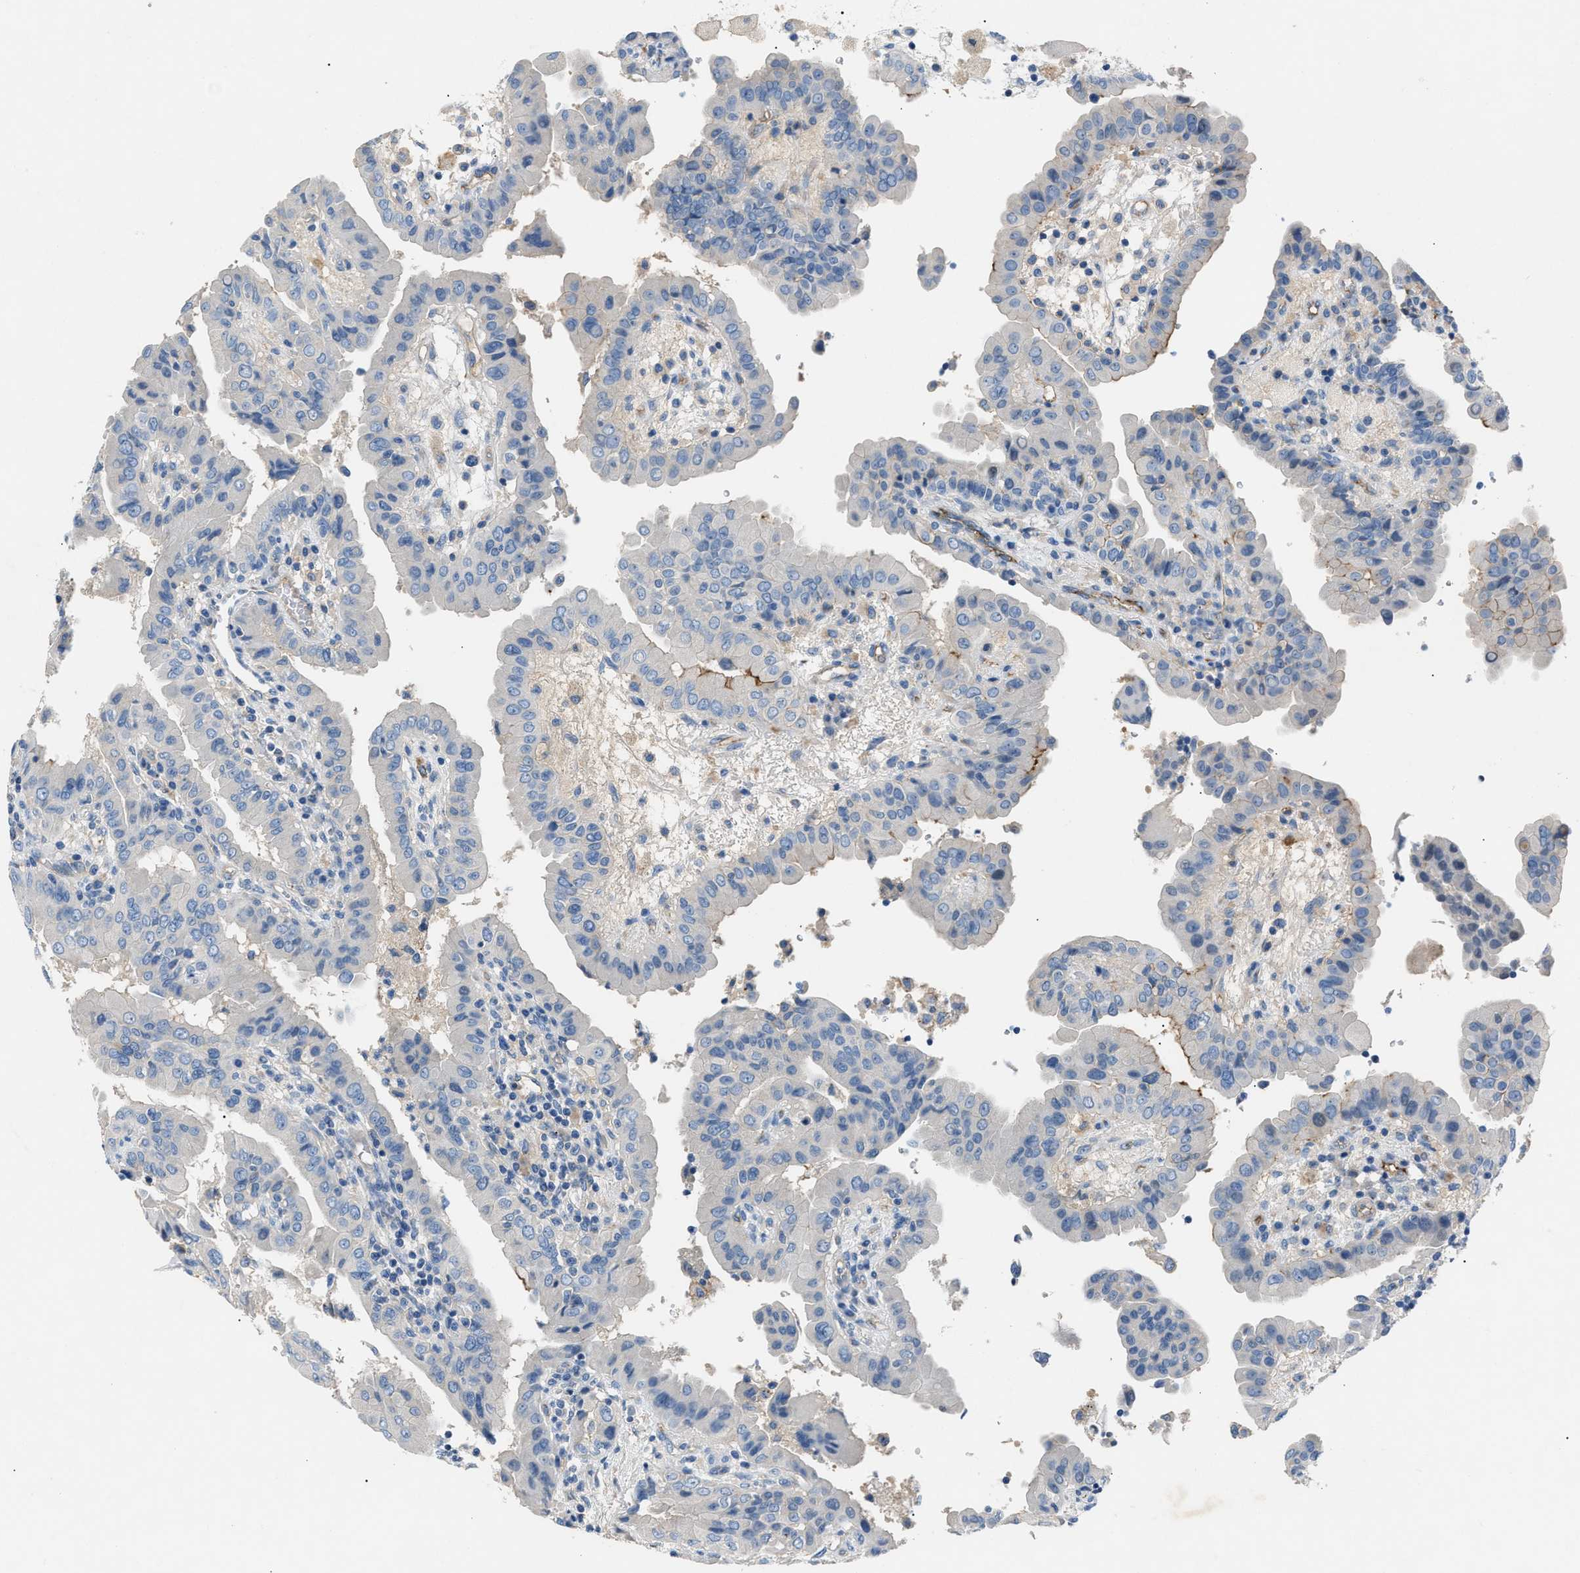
{"staining": {"intensity": "moderate", "quantity": "<25%", "location": "cytoplasmic/membranous"}, "tissue": "thyroid cancer", "cell_type": "Tumor cells", "image_type": "cancer", "snomed": [{"axis": "morphology", "description": "Papillary adenocarcinoma, NOS"}, {"axis": "topography", "description": "Thyroid gland"}], "caption": "Thyroid cancer stained with DAB IHC reveals low levels of moderate cytoplasmic/membranous positivity in approximately <25% of tumor cells.", "gene": "DNAAF5", "patient": {"sex": "male", "age": 33}}